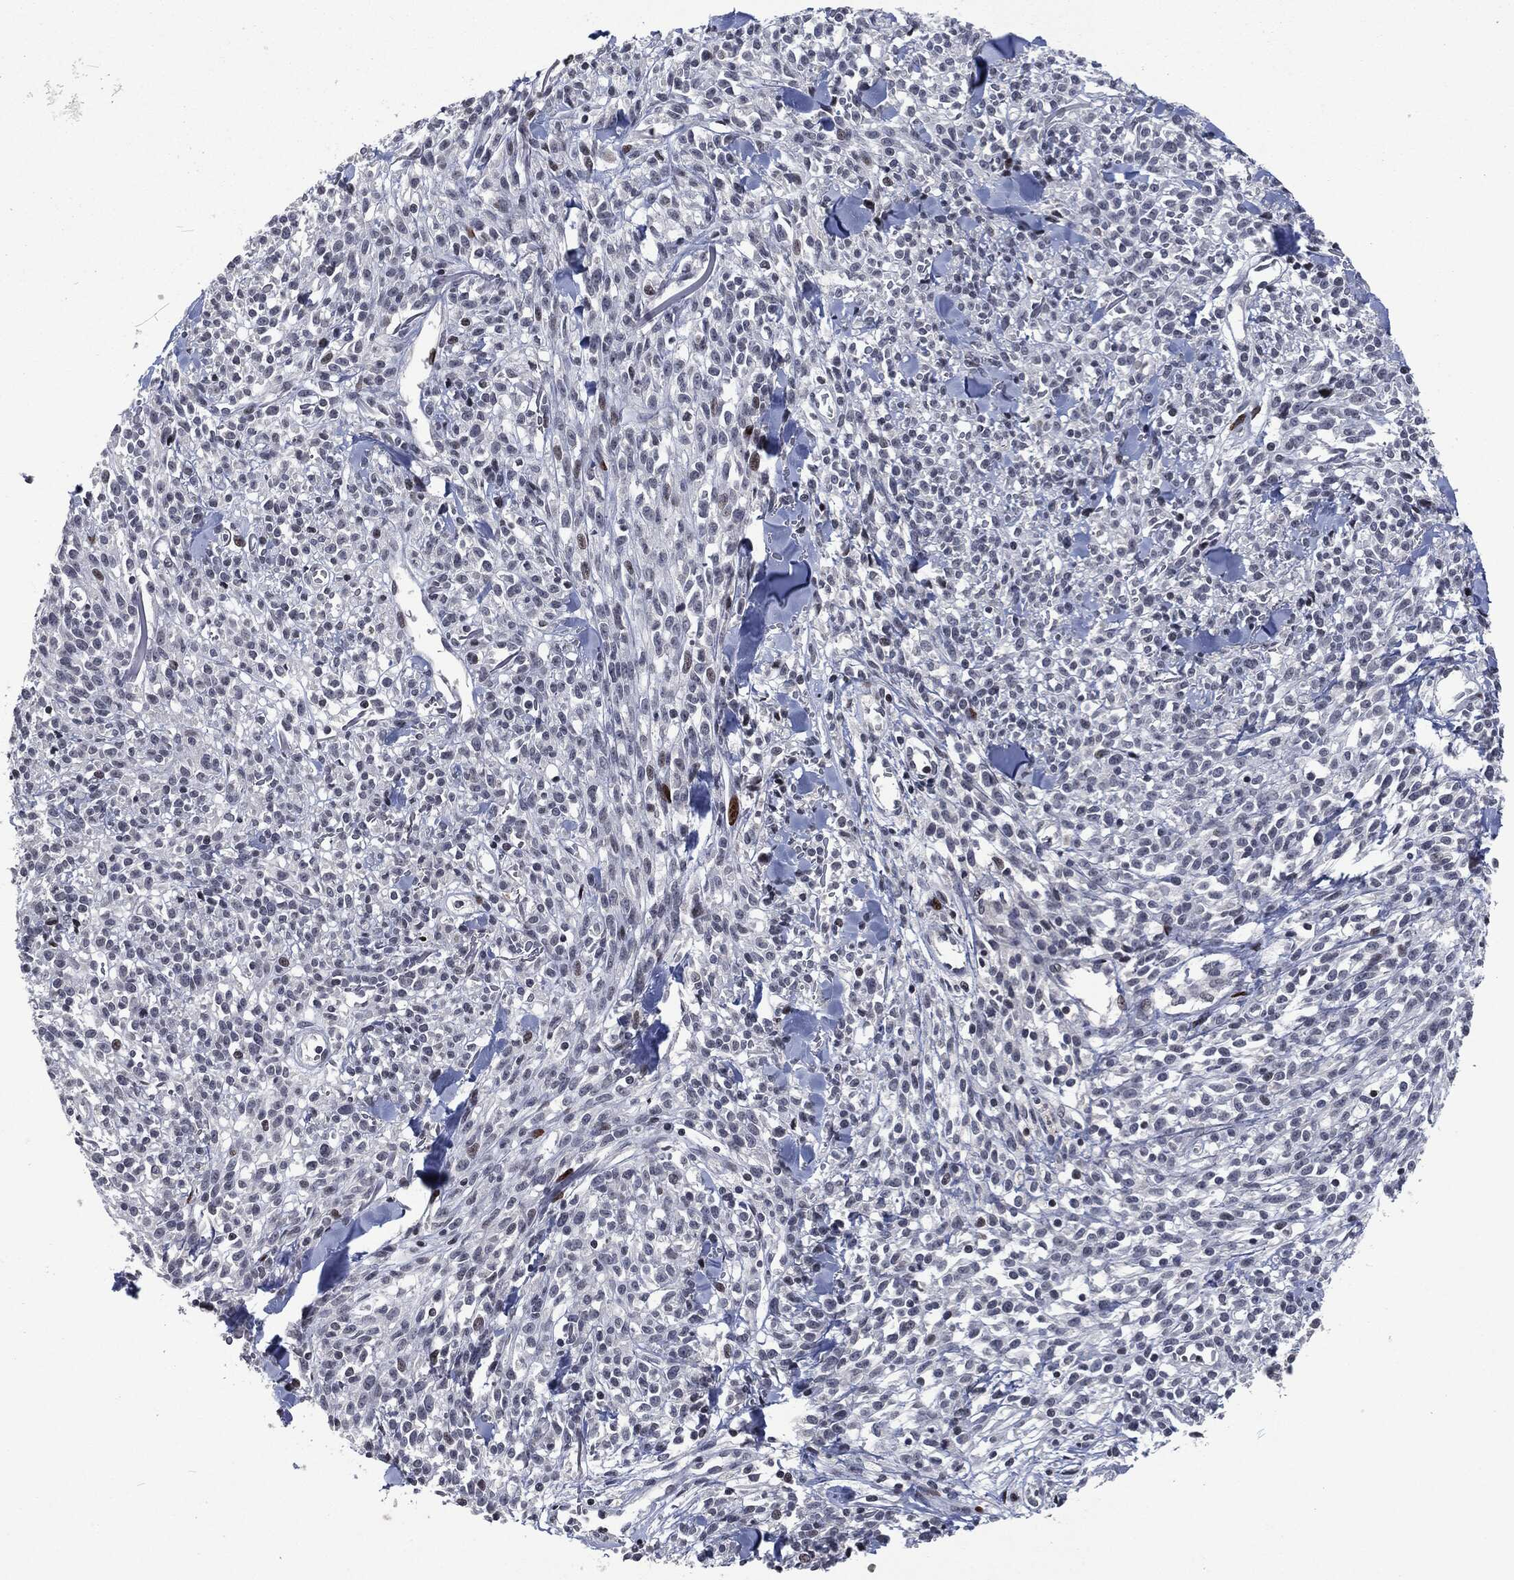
{"staining": {"intensity": "negative", "quantity": "none", "location": "none"}, "tissue": "melanoma", "cell_type": "Tumor cells", "image_type": "cancer", "snomed": [{"axis": "morphology", "description": "Malignant melanoma, NOS"}, {"axis": "topography", "description": "Skin"}, {"axis": "topography", "description": "Skin of trunk"}], "caption": "Immunohistochemistry (IHC) of malignant melanoma demonstrates no positivity in tumor cells.", "gene": "EGFR", "patient": {"sex": "male", "age": 74}}